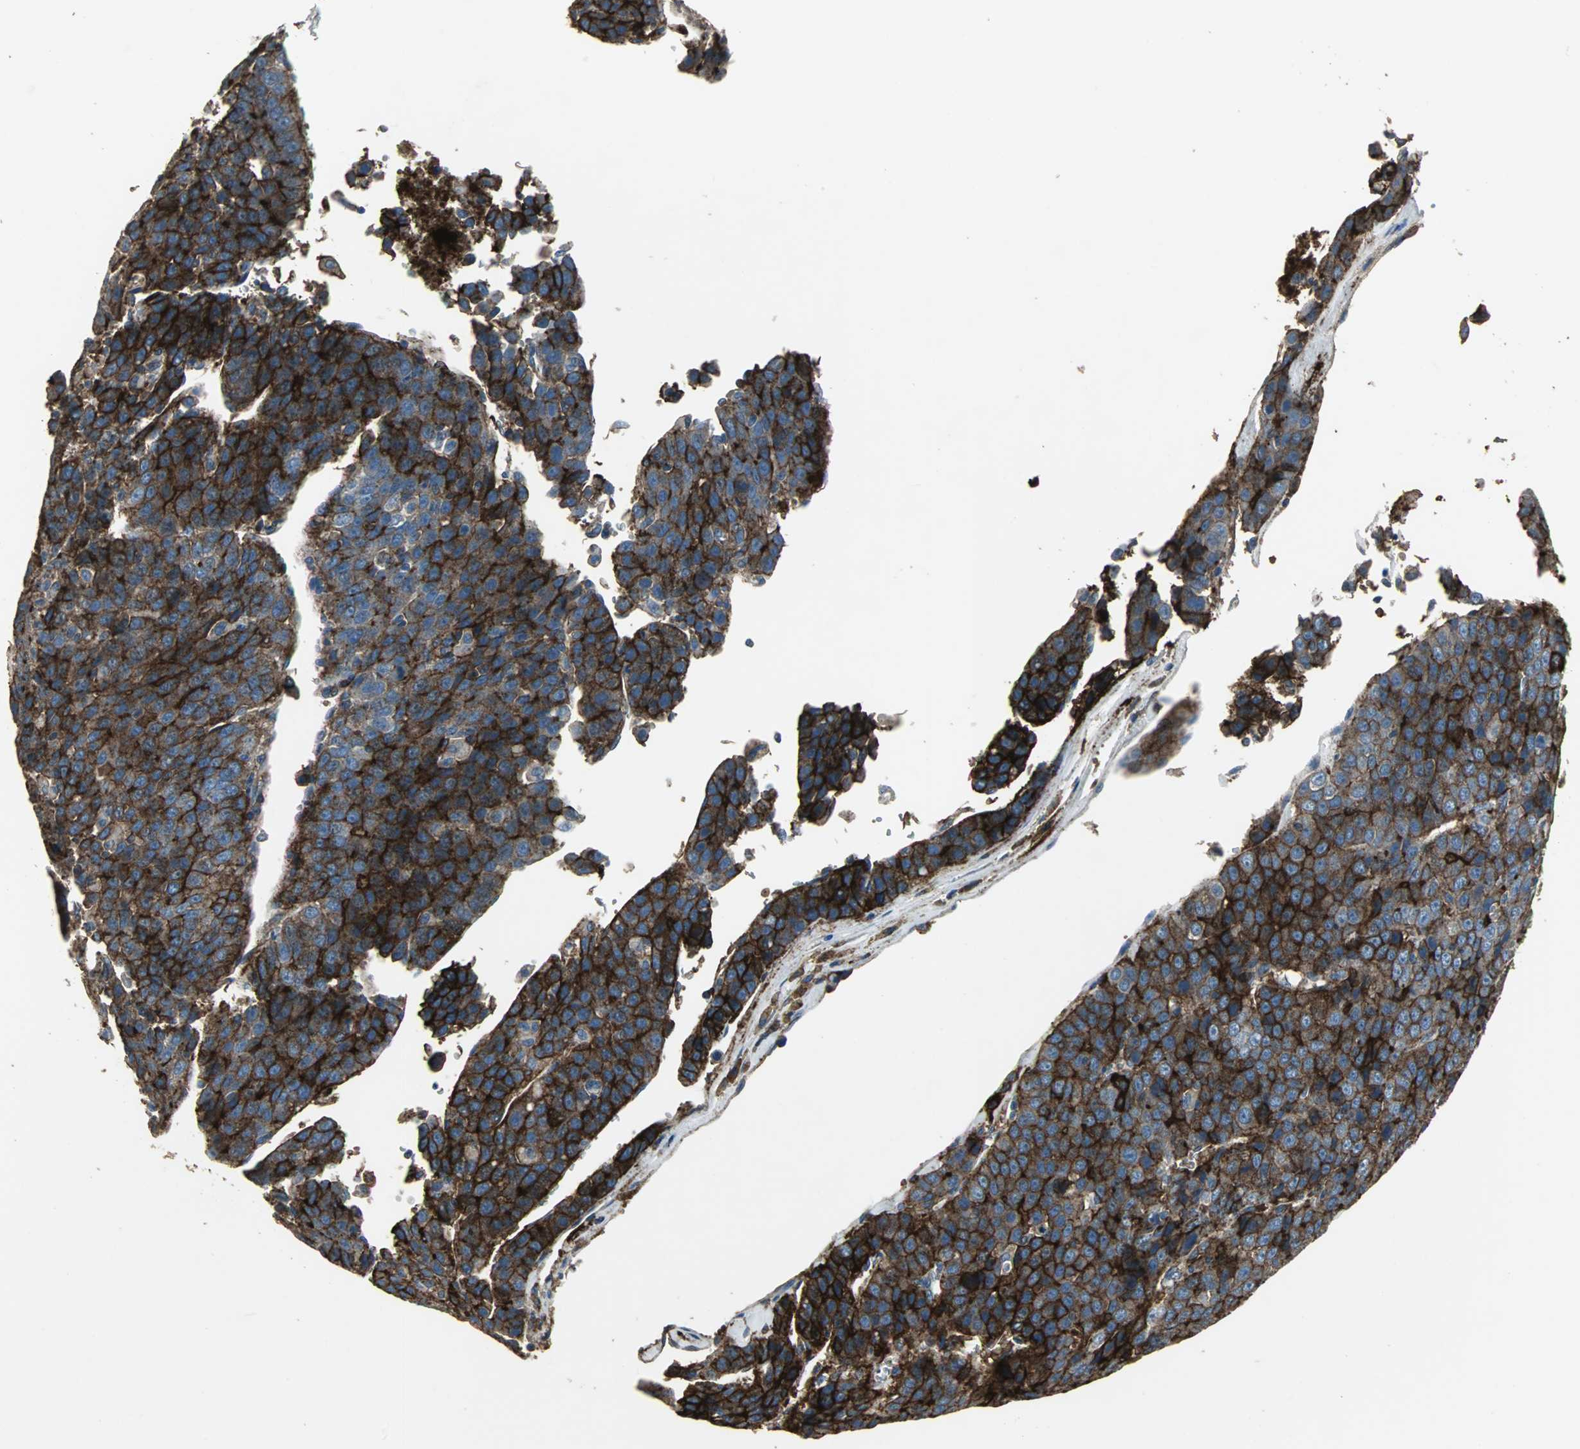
{"staining": {"intensity": "strong", "quantity": ">75%", "location": "cytoplasmic/membranous"}, "tissue": "liver cancer", "cell_type": "Tumor cells", "image_type": "cancer", "snomed": [{"axis": "morphology", "description": "Carcinoma, Hepatocellular, NOS"}, {"axis": "topography", "description": "Liver"}], "caption": "Liver cancer stained with DAB immunohistochemistry (IHC) exhibits high levels of strong cytoplasmic/membranous staining in approximately >75% of tumor cells. Ihc stains the protein of interest in brown and the nuclei are stained blue.", "gene": "F11R", "patient": {"sex": "female", "age": 53}}